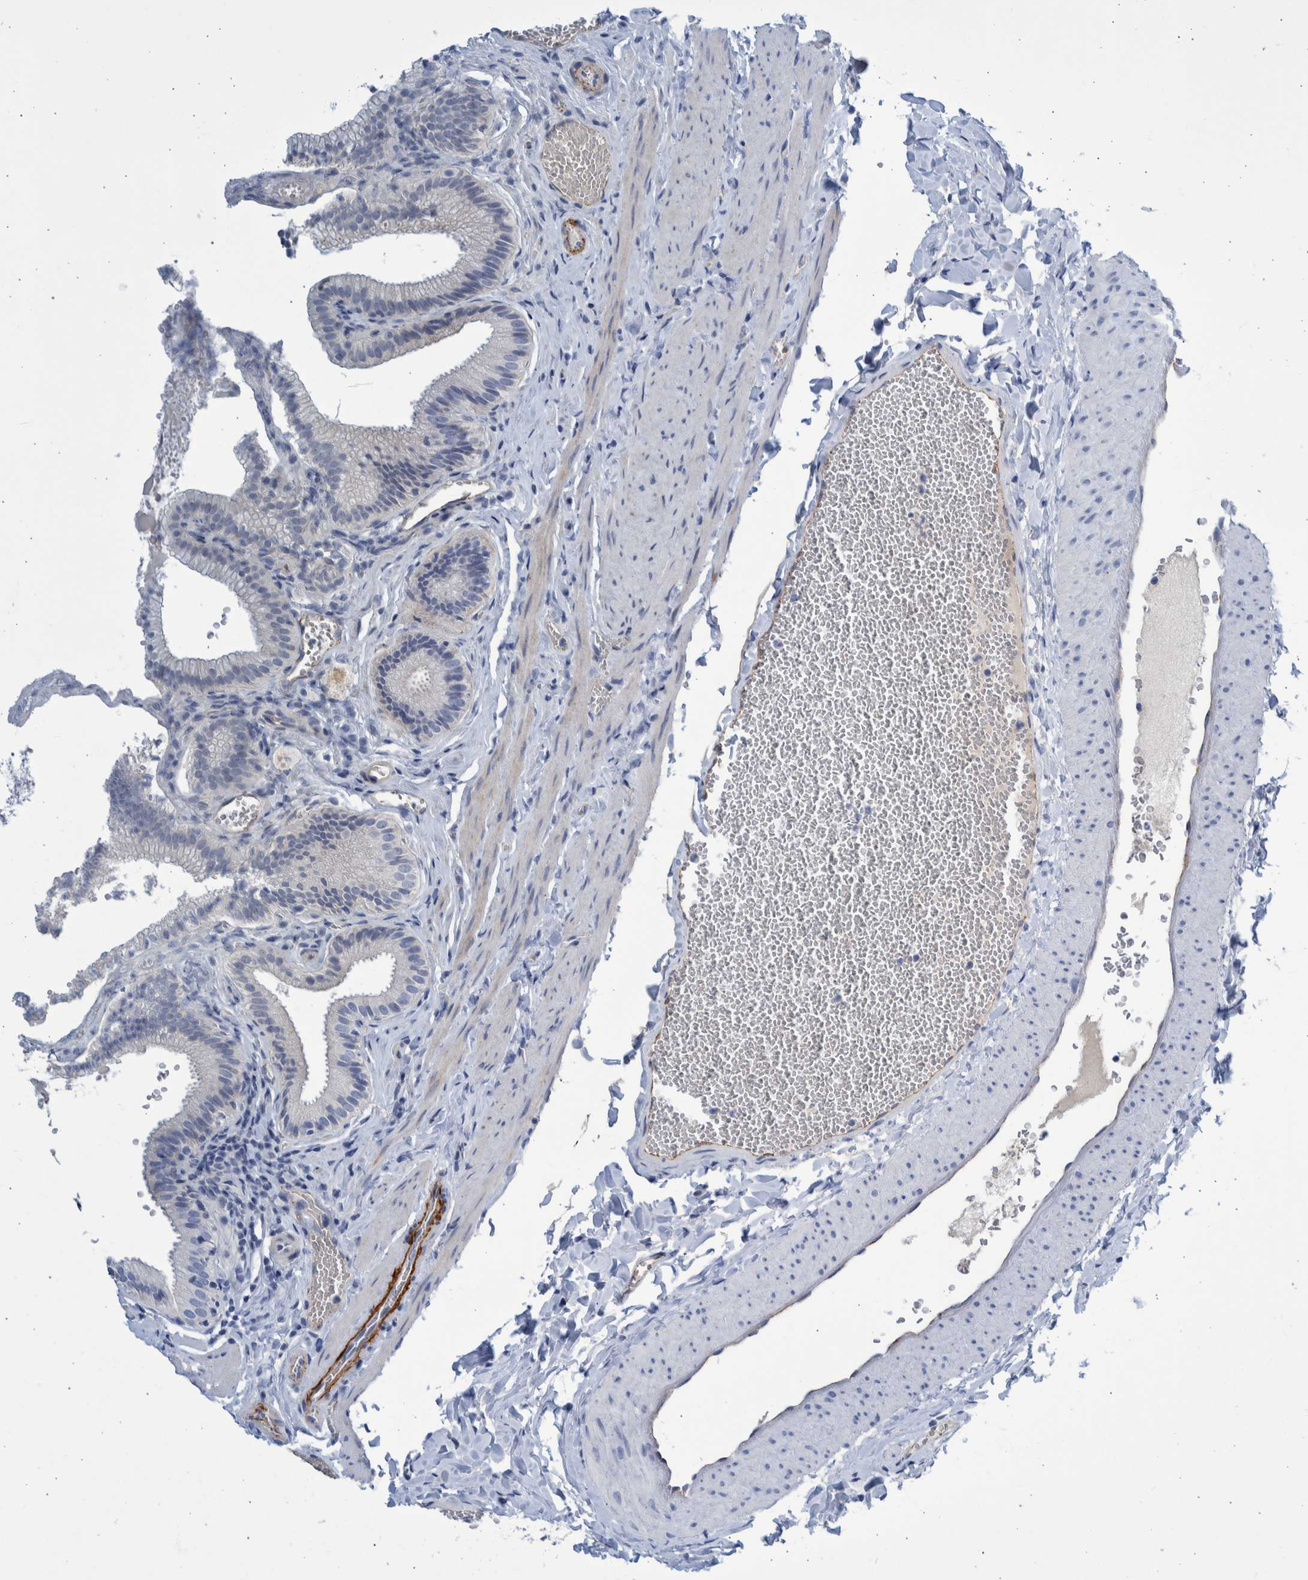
{"staining": {"intensity": "negative", "quantity": "none", "location": "none"}, "tissue": "gallbladder", "cell_type": "Glandular cells", "image_type": "normal", "snomed": [{"axis": "morphology", "description": "Normal tissue, NOS"}, {"axis": "topography", "description": "Gallbladder"}], "caption": "IHC micrograph of benign gallbladder stained for a protein (brown), which reveals no staining in glandular cells. (DAB immunohistochemistry with hematoxylin counter stain).", "gene": "SLC34A3", "patient": {"sex": "male", "age": 38}}